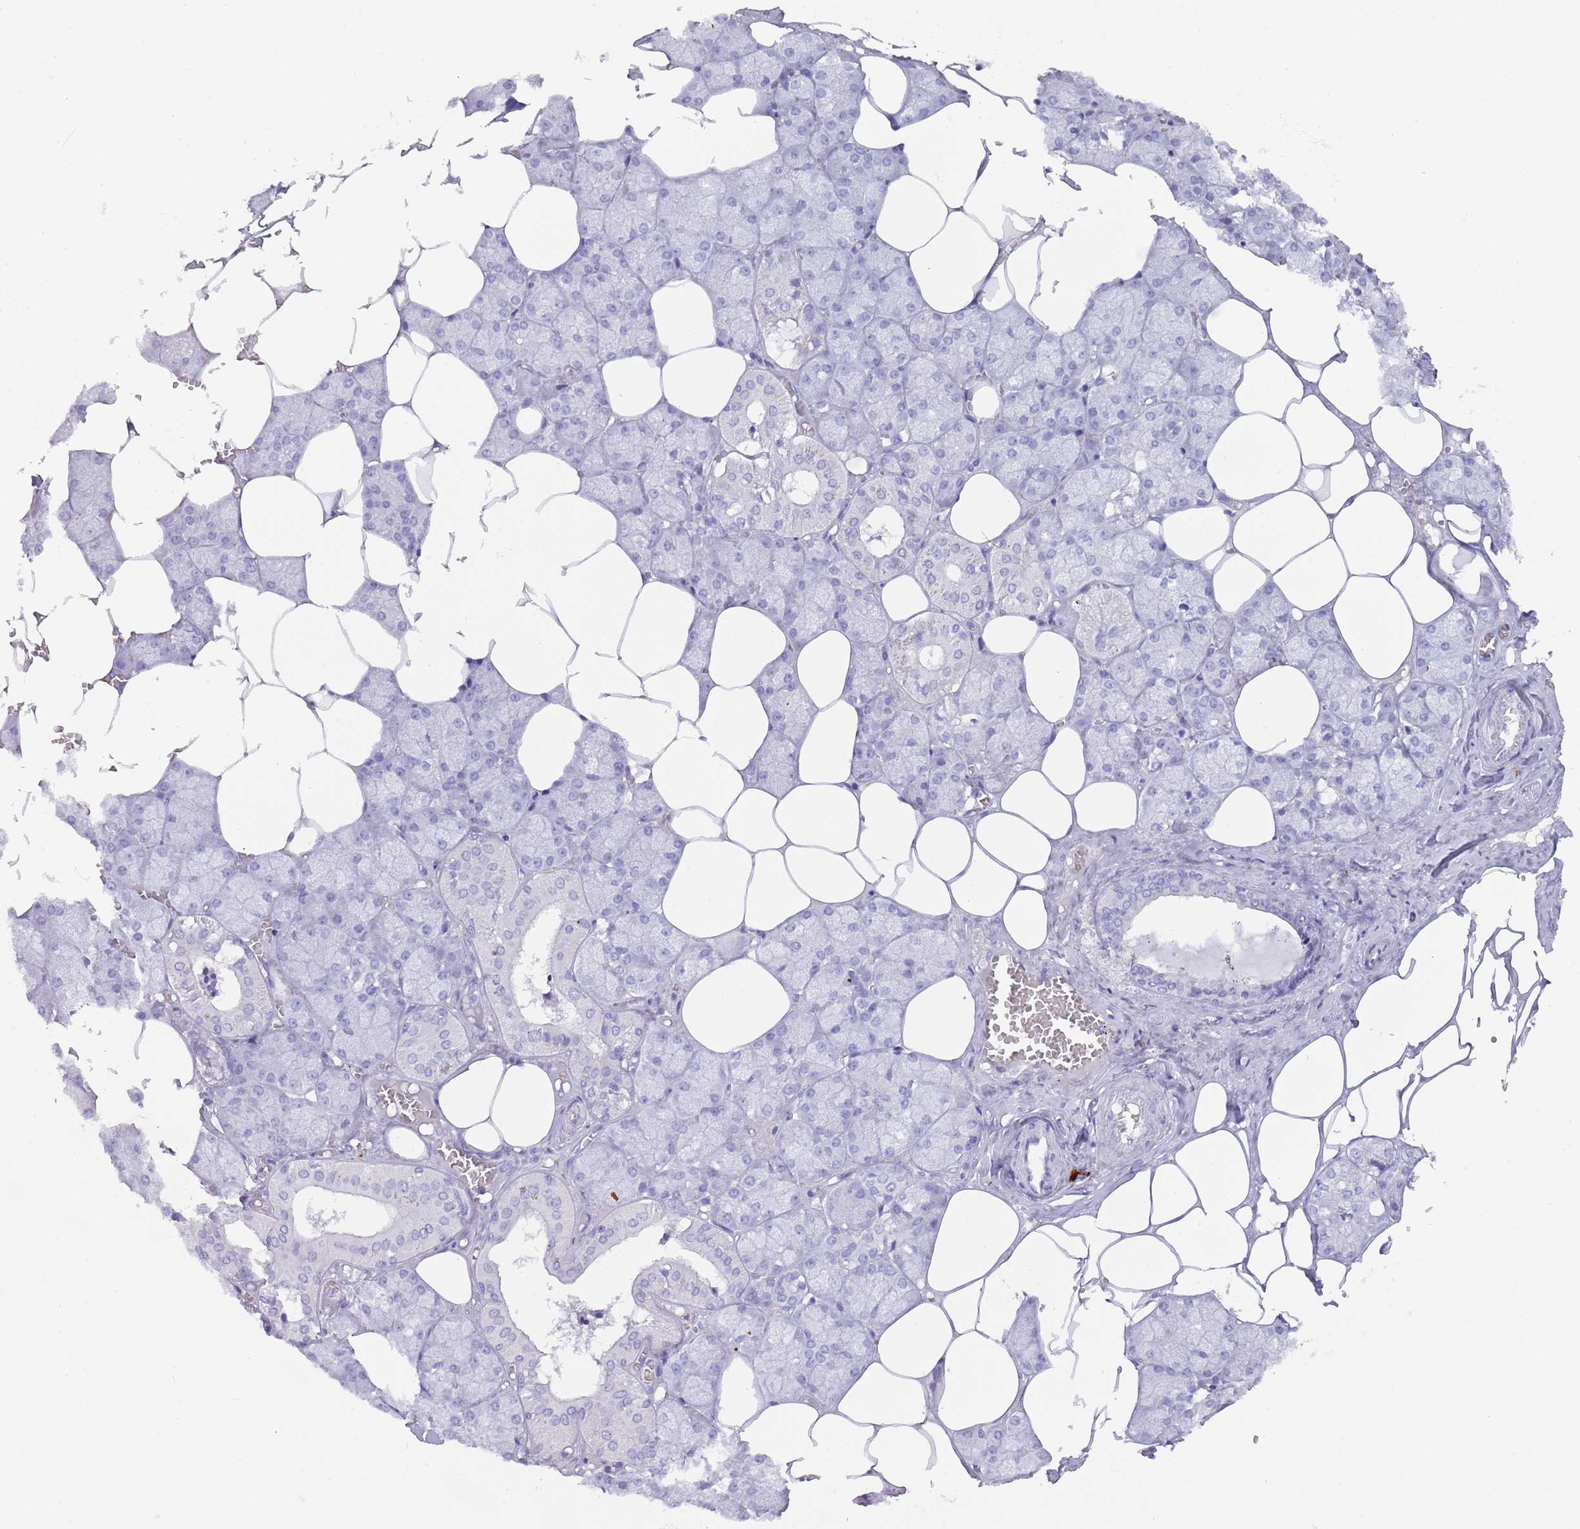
{"staining": {"intensity": "negative", "quantity": "none", "location": "none"}, "tissue": "salivary gland", "cell_type": "Glandular cells", "image_type": "normal", "snomed": [{"axis": "morphology", "description": "Normal tissue, NOS"}, {"axis": "topography", "description": "Salivary gland"}], "caption": "The IHC photomicrograph has no significant staining in glandular cells of salivary gland.", "gene": "MYADML2", "patient": {"sex": "male", "age": 62}}